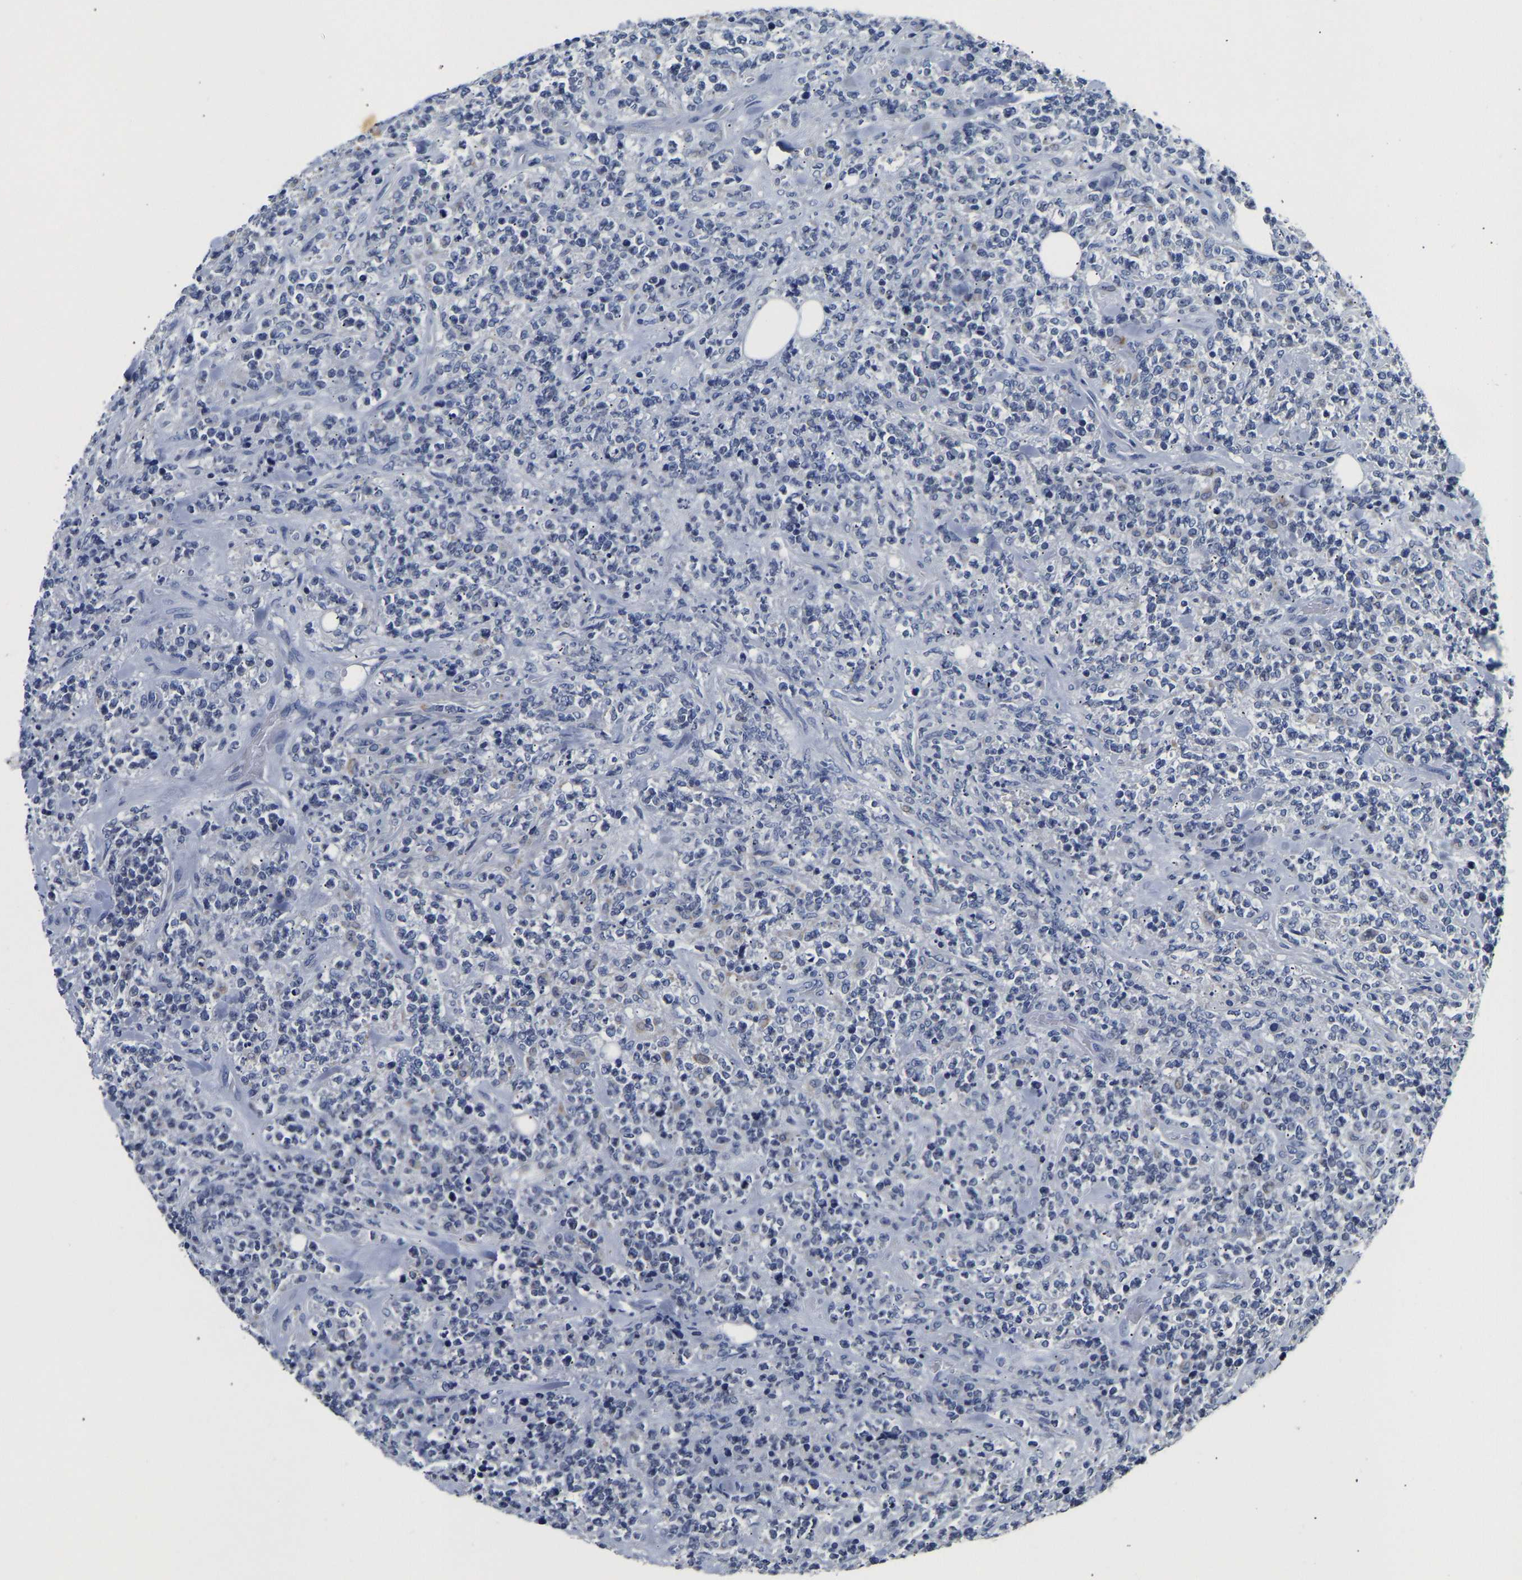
{"staining": {"intensity": "negative", "quantity": "none", "location": "none"}, "tissue": "lymphoma", "cell_type": "Tumor cells", "image_type": "cancer", "snomed": [{"axis": "morphology", "description": "Malignant lymphoma, non-Hodgkin's type, High grade"}, {"axis": "topography", "description": "Soft tissue"}], "caption": "High-grade malignant lymphoma, non-Hodgkin's type was stained to show a protein in brown. There is no significant staining in tumor cells. (DAB immunohistochemistry visualized using brightfield microscopy, high magnification).", "gene": "PCK2", "patient": {"sex": "male", "age": 18}}